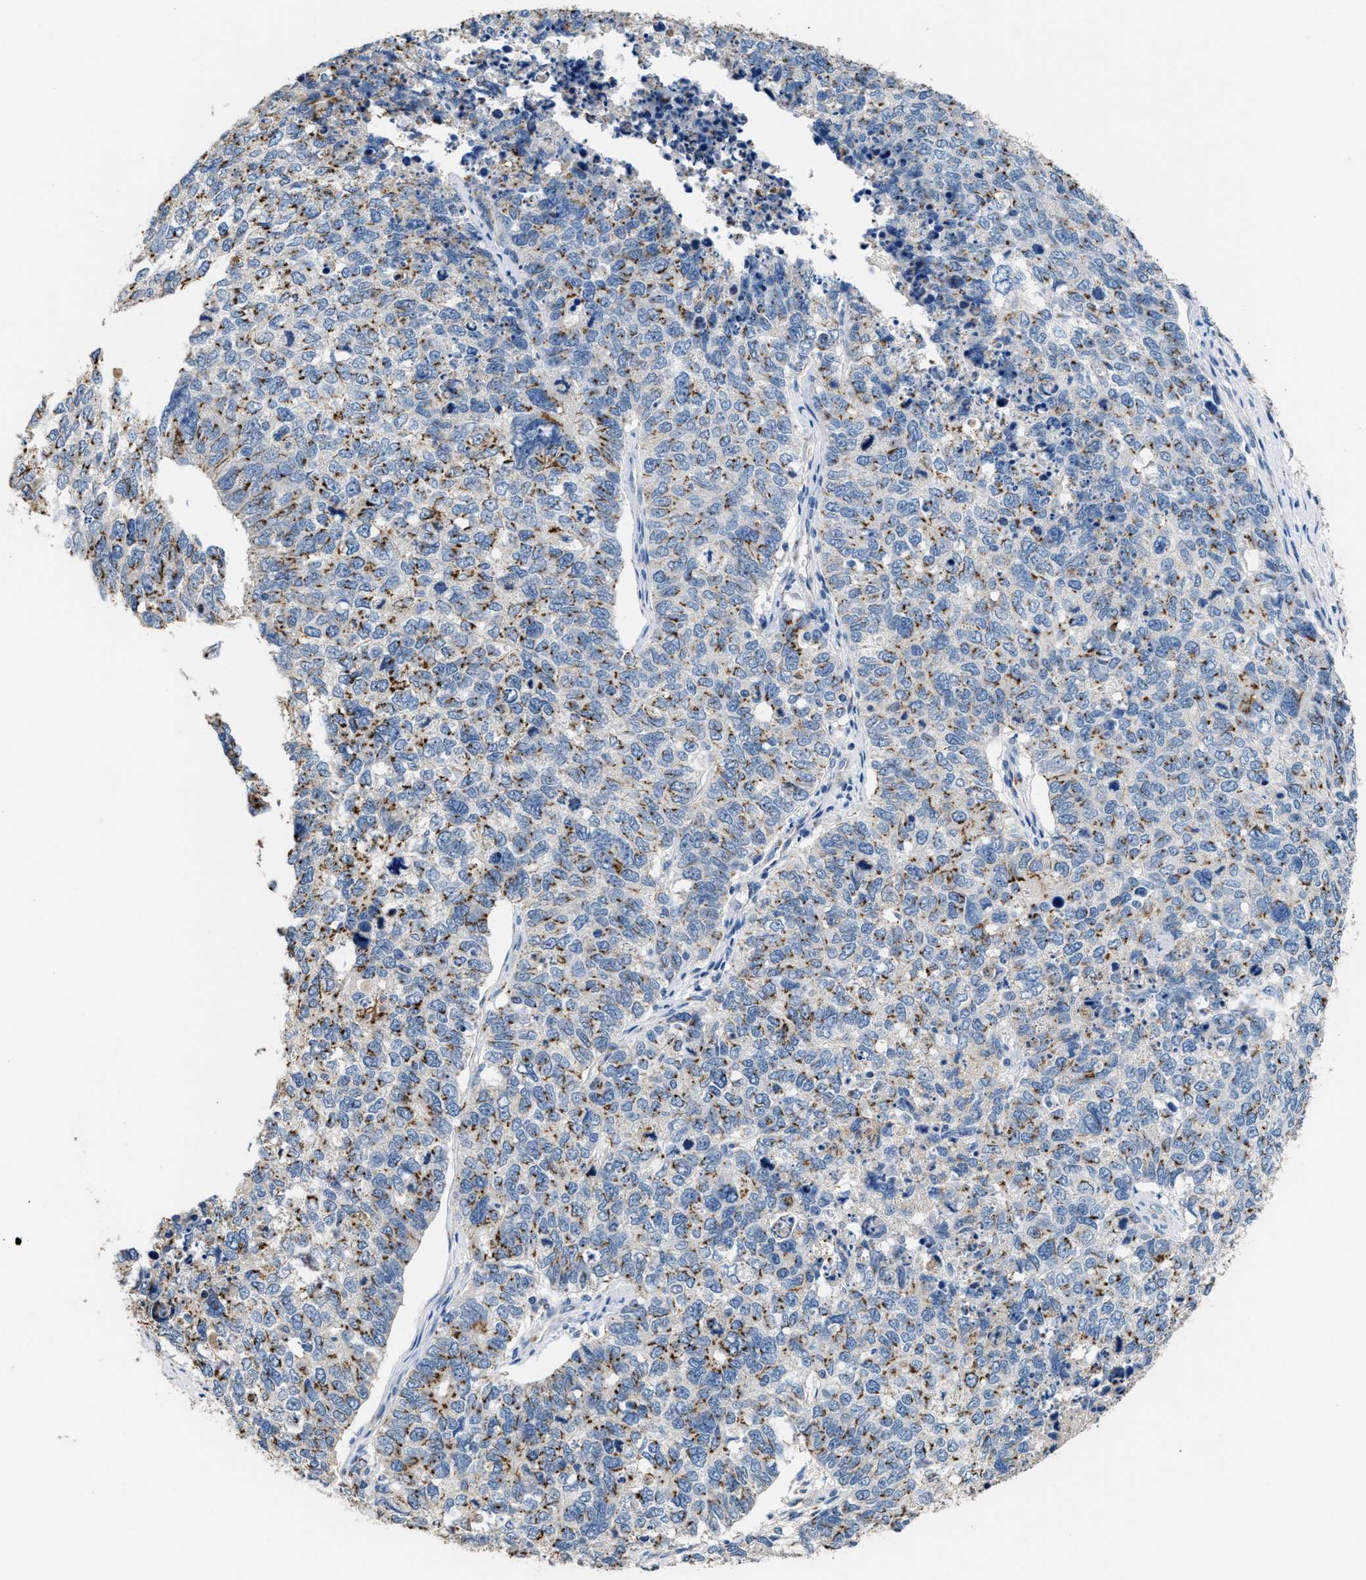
{"staining": {"intensity": "moderate", "quantity": ">75%", "location": "cytoplasmic/membranous"}, "tissue": "cervical cancer", "cell_type": "Tumor cells", "image_type": "cancer", "snomed": [{"axis": "morphology", "description": "Squamous cell carcinoma, NOS"}, {"axis": "topography", "description": "Cervix"}], "caption": "About >75% of tumor cells in cervical squamous cell carcinoma exhibit moderate cytoplasmic/membranous protein expression as visualized by brown immunohistochemical staining.", "gene": "GOLM1", "patient": {"sex": "female", "age": 63}}